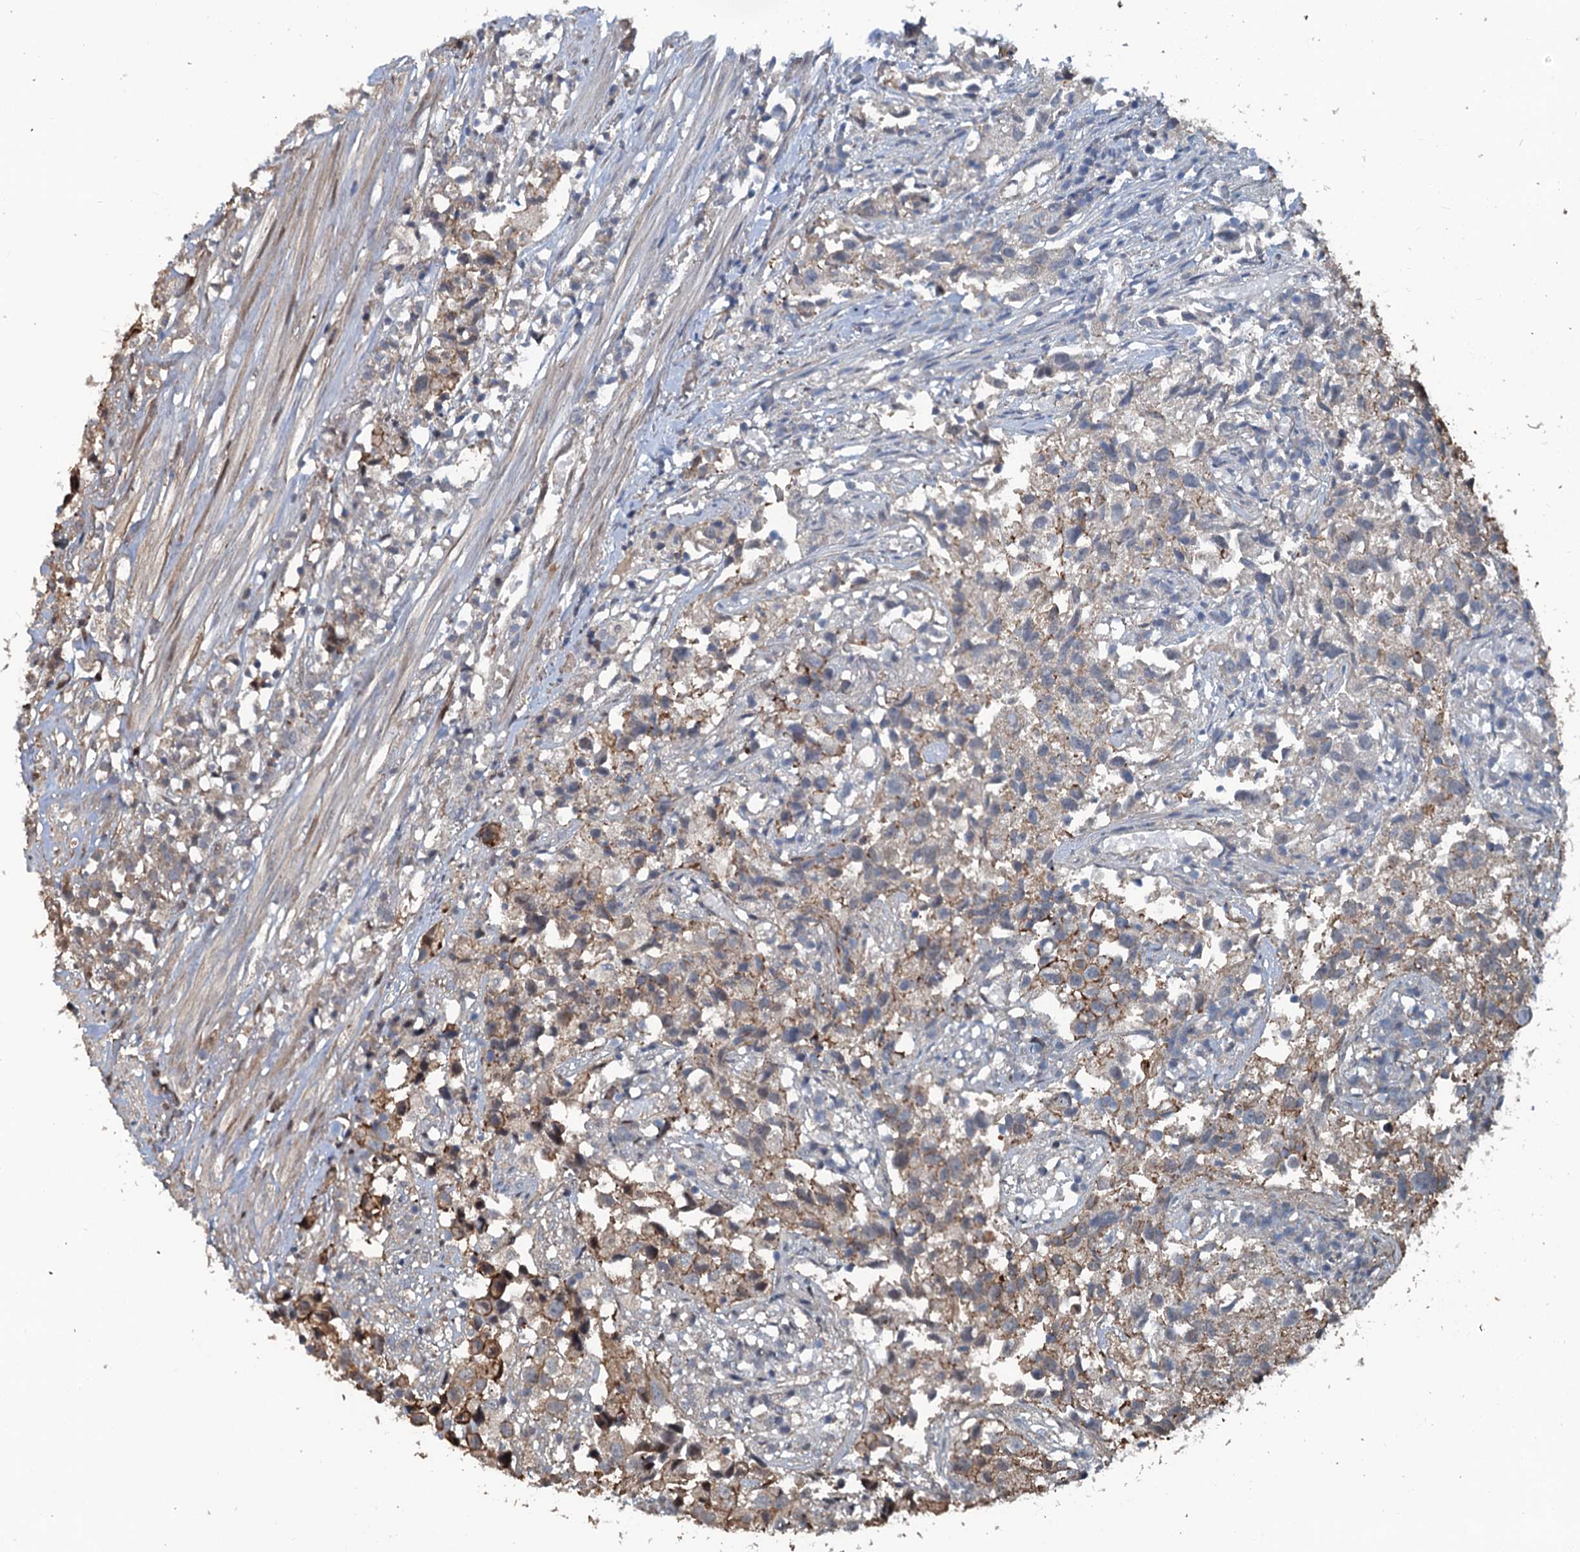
{"staining": {"intensity": "moderate", "quantity": ">75%", "location": "cytoplasmic/membranous"}, "tissue": "urothelial cancer", "cell_type": "Tumor cells", "image_type": "cancer", "snomed": [{"axis": "morphology", "description": "Urothelial carcinoma, High grade"}, {"axis": "topography", "description": "Urinary bladder"}], "caption": "Immunohistochemical staining of urothelial cancer demonstrates medium levels of moderate cytoplasmic/membranous protein positivity in about >75% of tumor cells.", "gene": "TEDC1", "patient": {"sex": "female", "age": 75}}